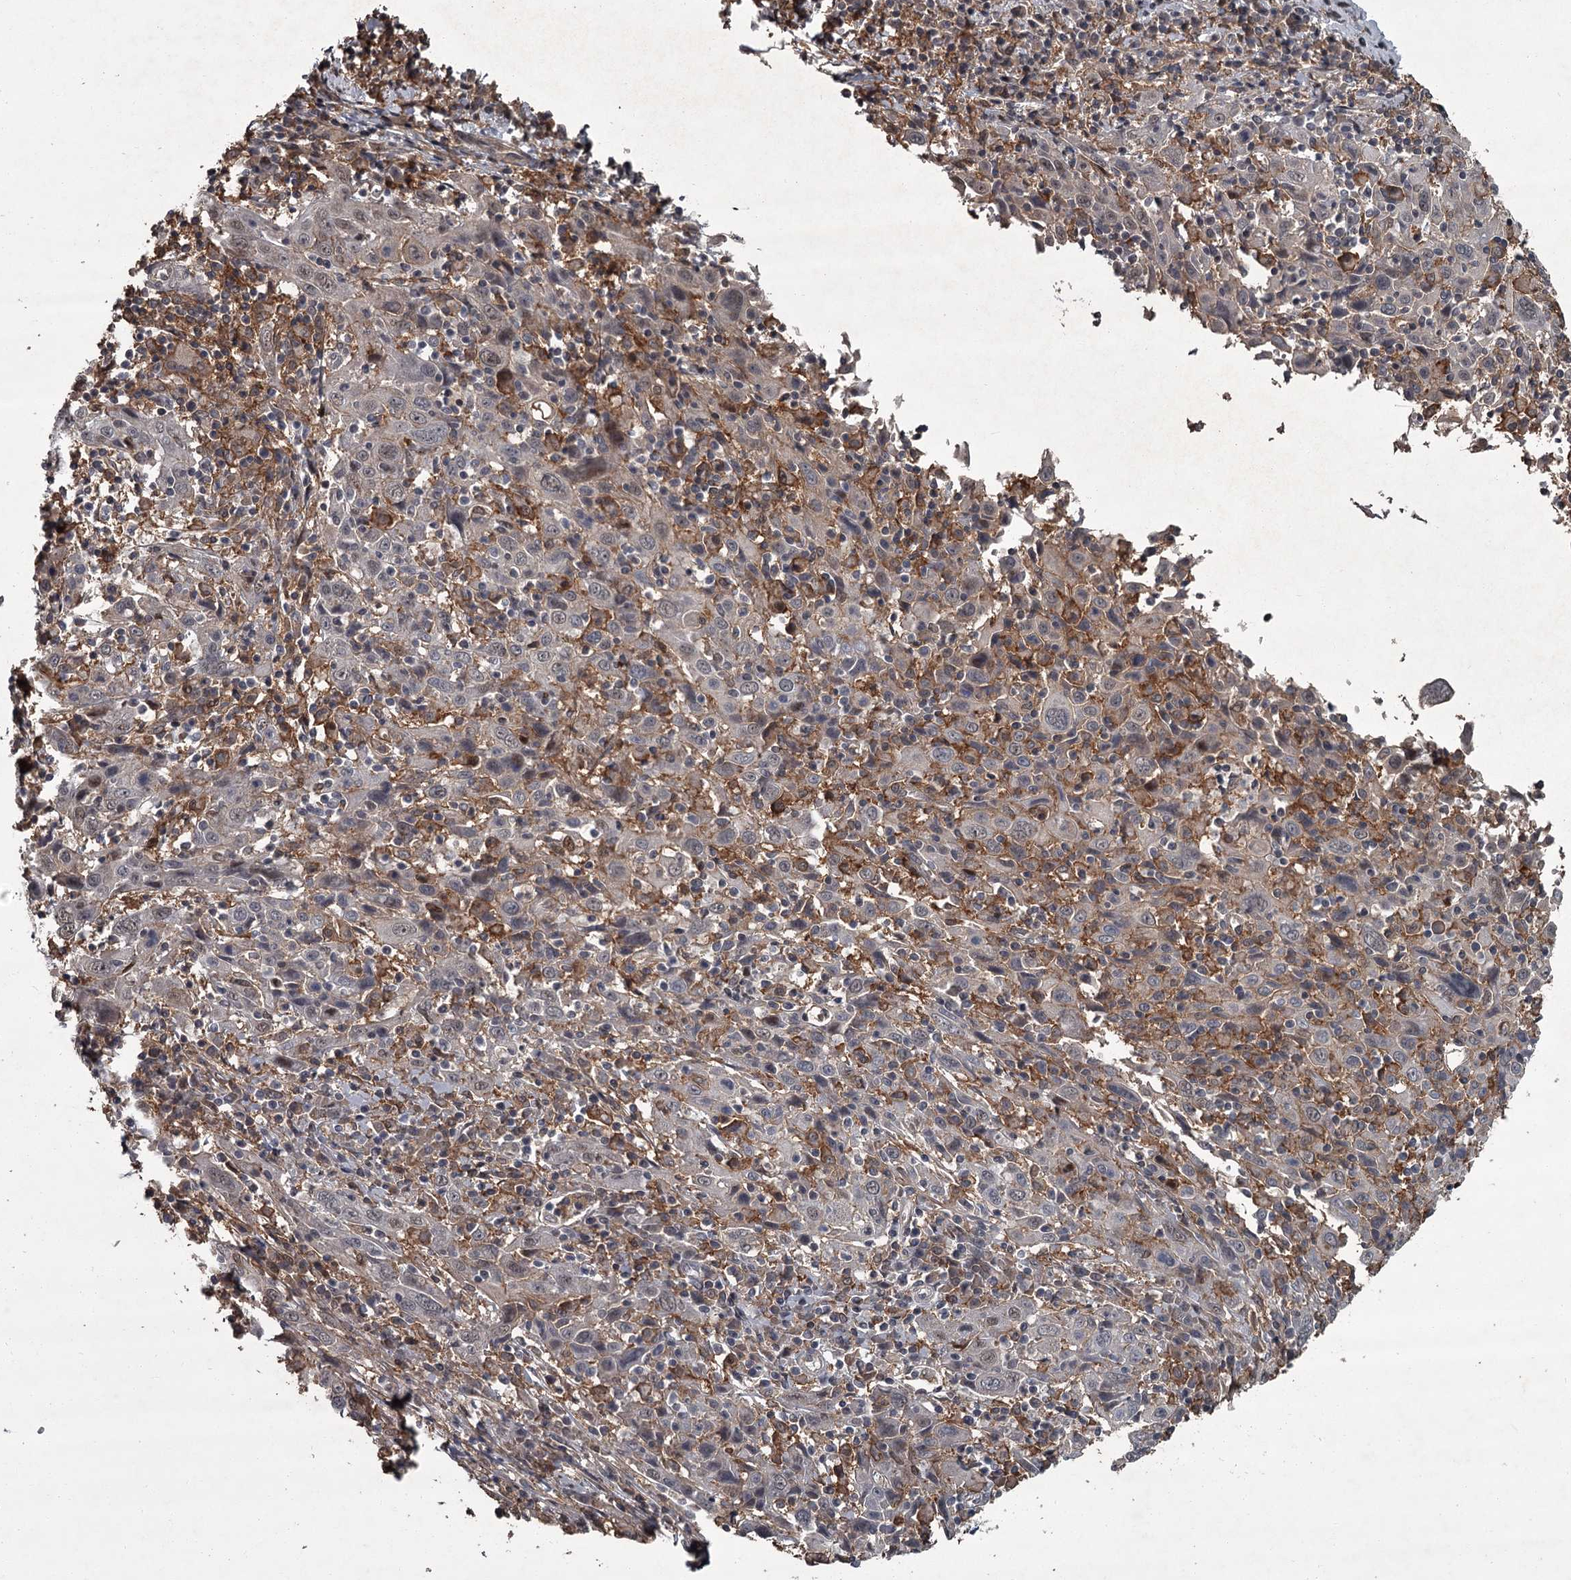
{"staining": {"intensity": "moderate", "quantity": "25%-75%", "location": "cytoplasmic/membranous"}, "tissue": "cervical cancer", "cell_type": "Tumor cells", "image_type": "cancer", "snomed": [{"axis": "morphology", "description": "Squamous cell carcinoma, NOS"}, {"axis": "topography", "description": "Cervix"}], "caption": "Immunohistochemistry (IHC) staining of squamous cell carcinoma (cervical), which demonstrates medium levels of moderate cytoplasmic/membranous expression in approximately 25%-75% of tumor cells indicating moderate cytoplasmic/membranous protein positivity. The staining was performed using DAB (3,3'-diaminobenzidine) (brown) for protein detection and nuclei were counterstained in hematoxylin (blue).", "gene": "FLVCR2", "patient": {"sex": "female", "age": 46}}